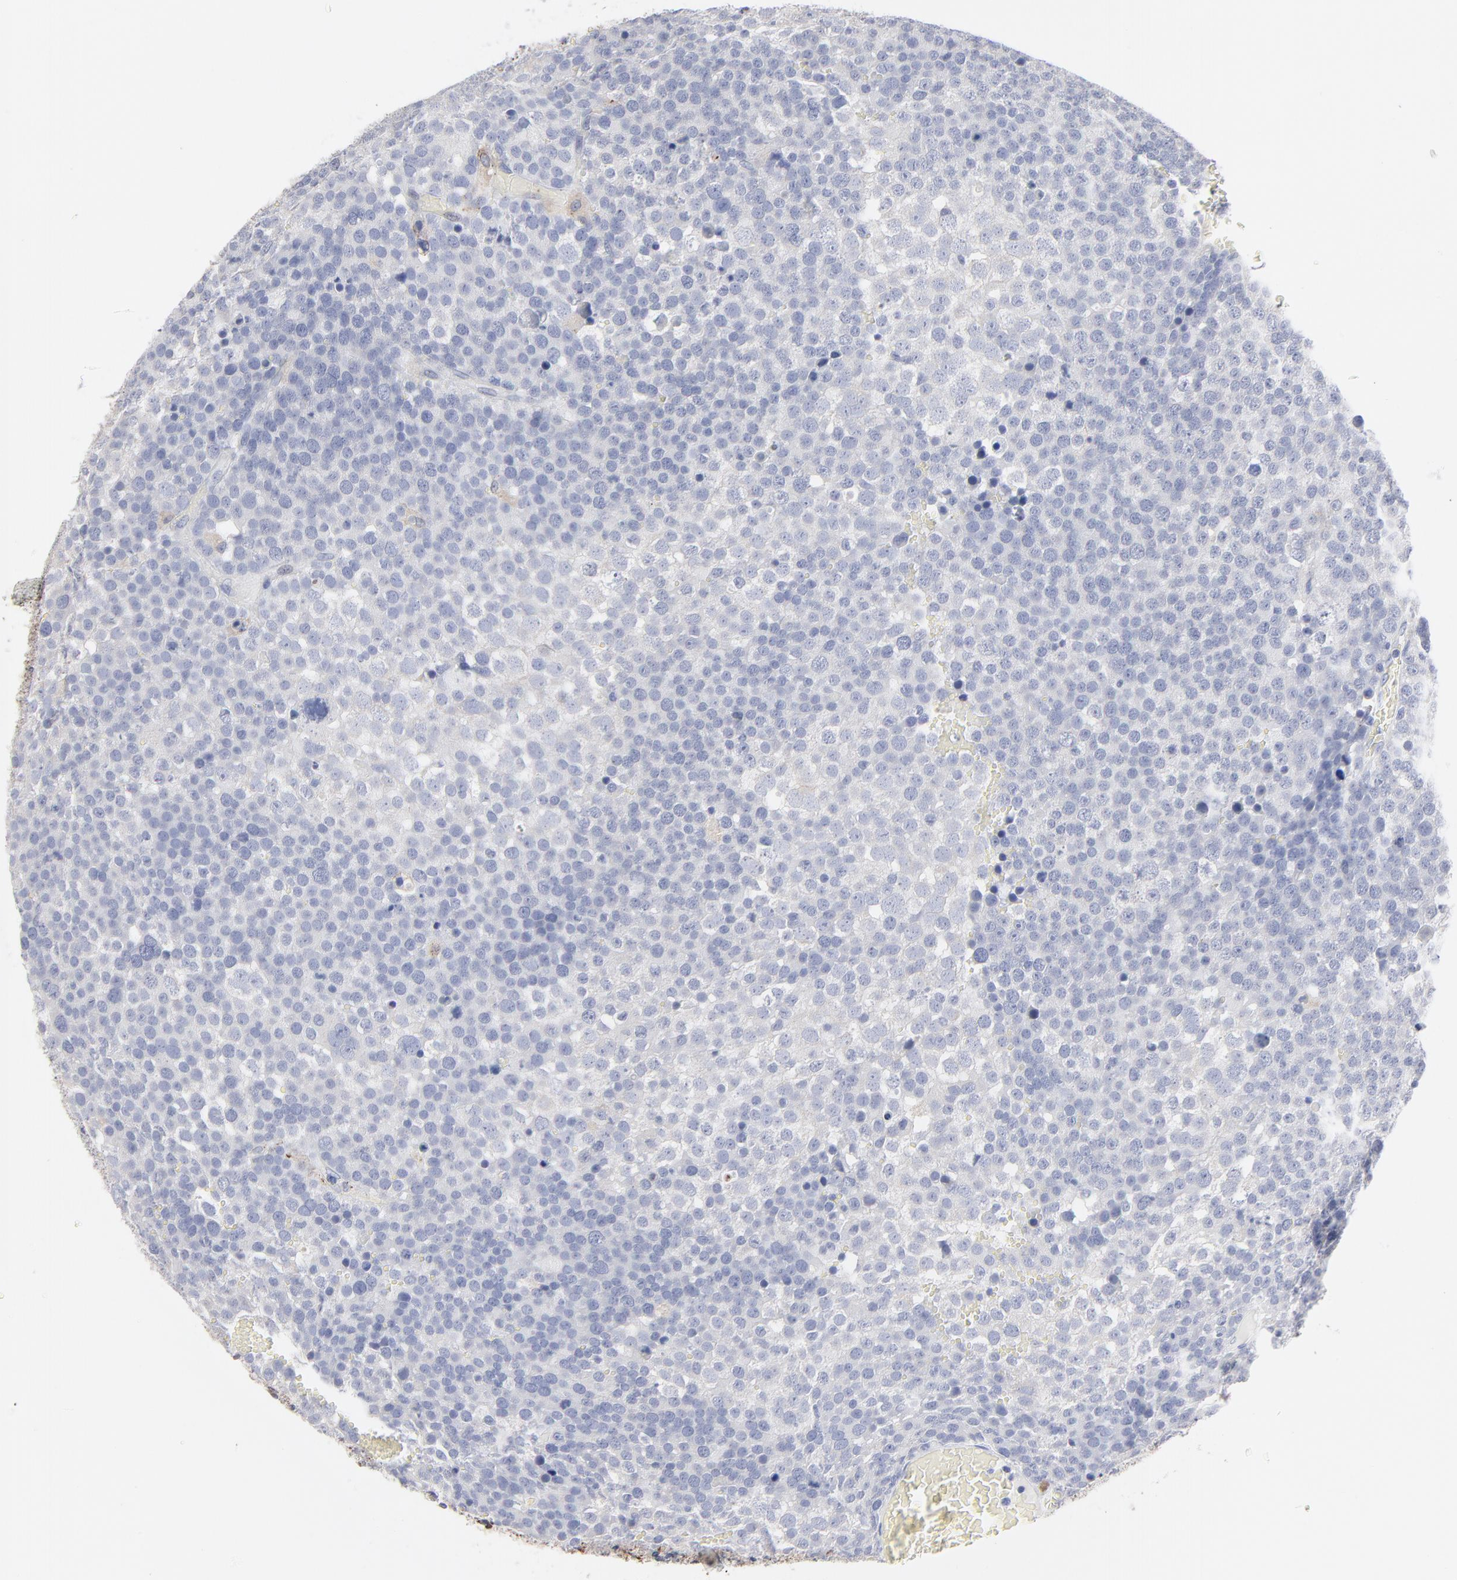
{"staining": {"intensity": "negative", "quantity": "none", "location": "none"}, "tissue": "testis cancer", "cell_type": "Tumor cells", "image_type": "cancer", "snomed": [{"axis": "morphology", "description": "Seminoma, NOS"}, {"axis": "topography", "description": "Testis"}], "caption": "Seminoma (testis) stained for a protein using IHC demonstrates no staining tumor cells.", "gene": "TRIM22", "patient": {"sex": "male", "age": 71}}